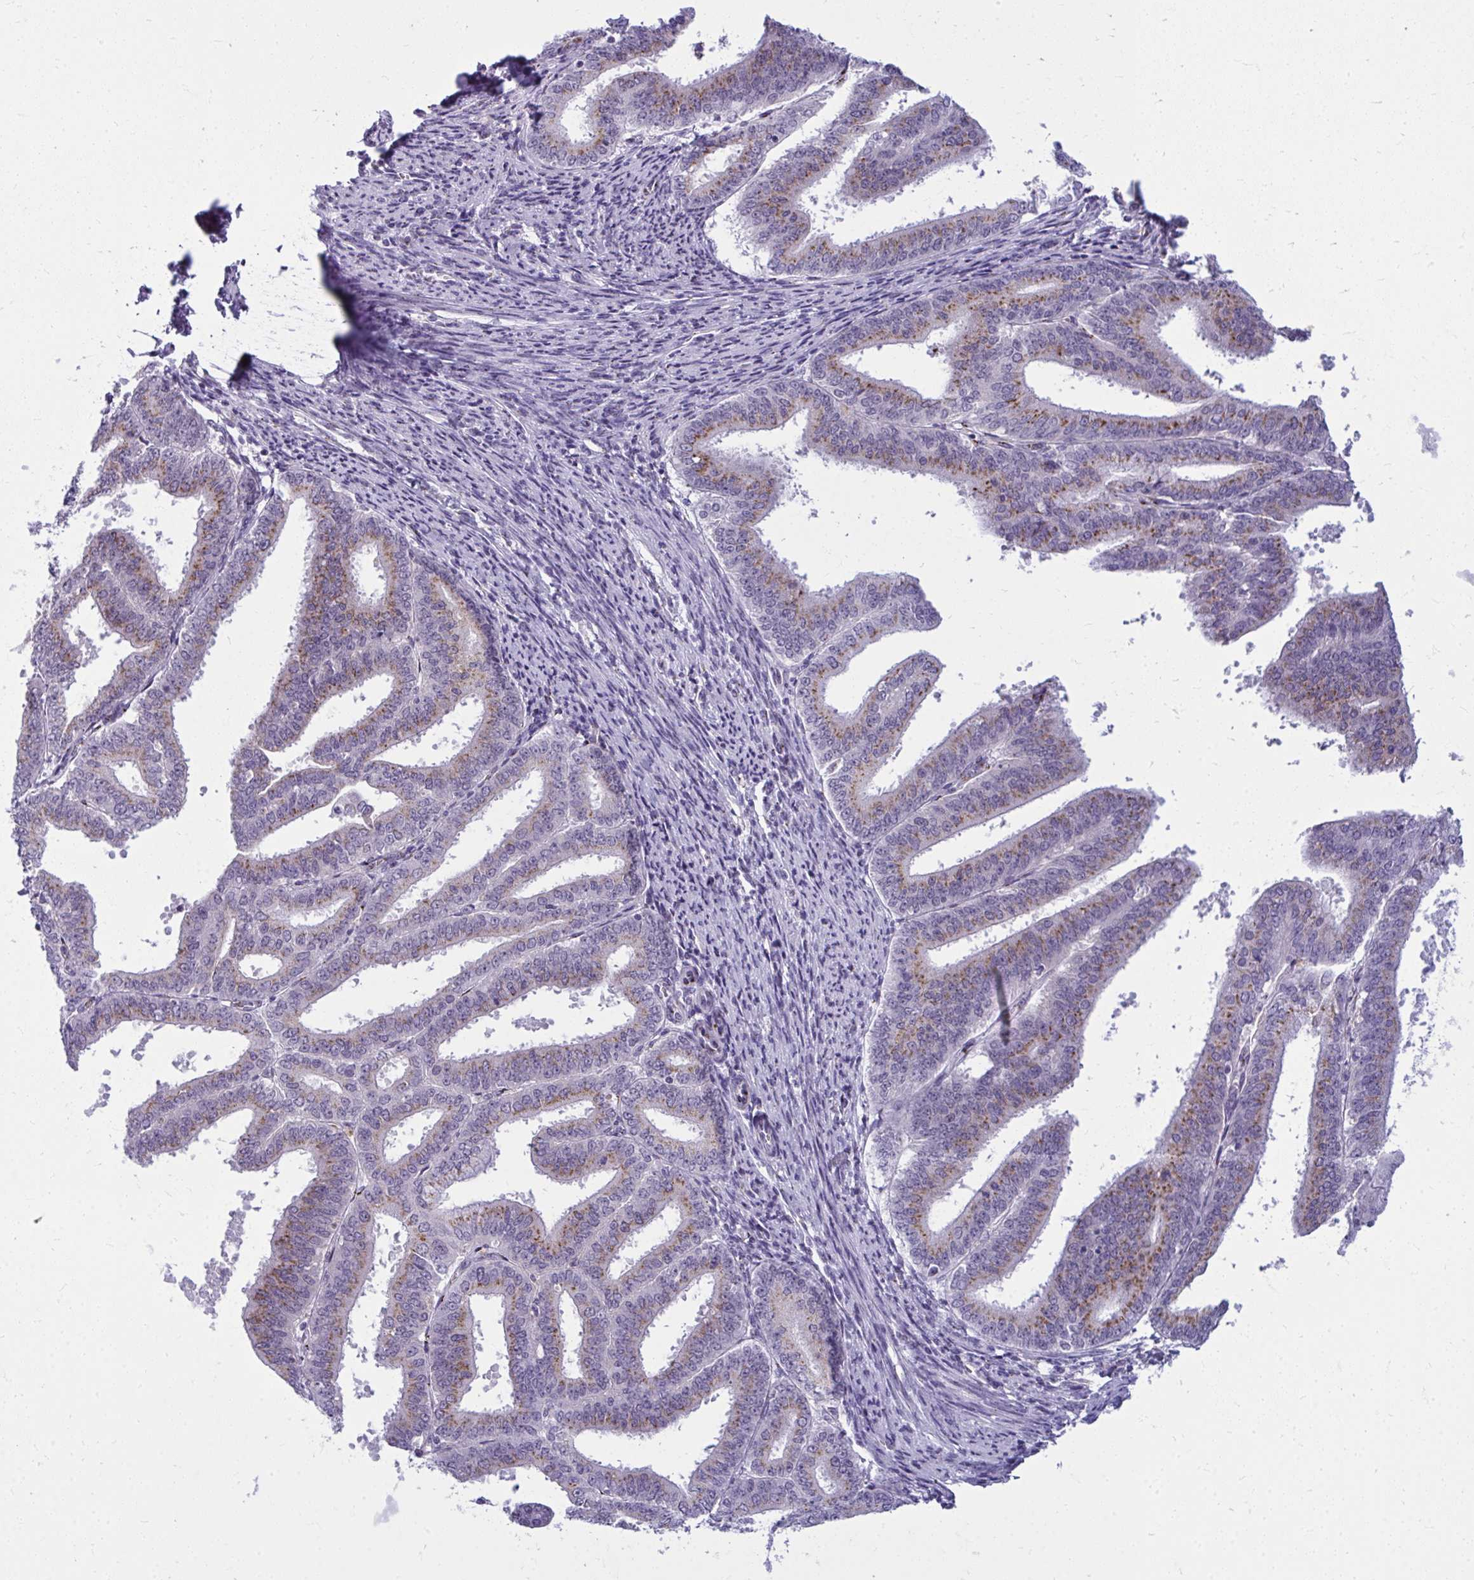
{"staining": {"intensity": "moderate", "quantity": "25%-75%", "location": "cytoplasmic/membranous"}, "tissue": "endometrial cancer", "cell_type": "Tumor cells", "image_type": "cancer", "snomed": [{"axis": "morphology", "description": "Adenocarcinoma, NOS"}, {"axis": "topography", "description": "Endometrium"}], "caption": "High-magnification brightfield microscopy of endometrial adenocarcinoma stained with DAB (3,3'-diaminobenzidine) (brown) and counterstained with hematoxylin (blue). tumor cells exhibit moderate cytoplasmic/membranous expression is present in about25%-75% of cells. (brown staining indicates protein expression, while blue staining denotes nuclei).", "gene": "DTX4", "patient": {"sex": "female", "age": 63}}